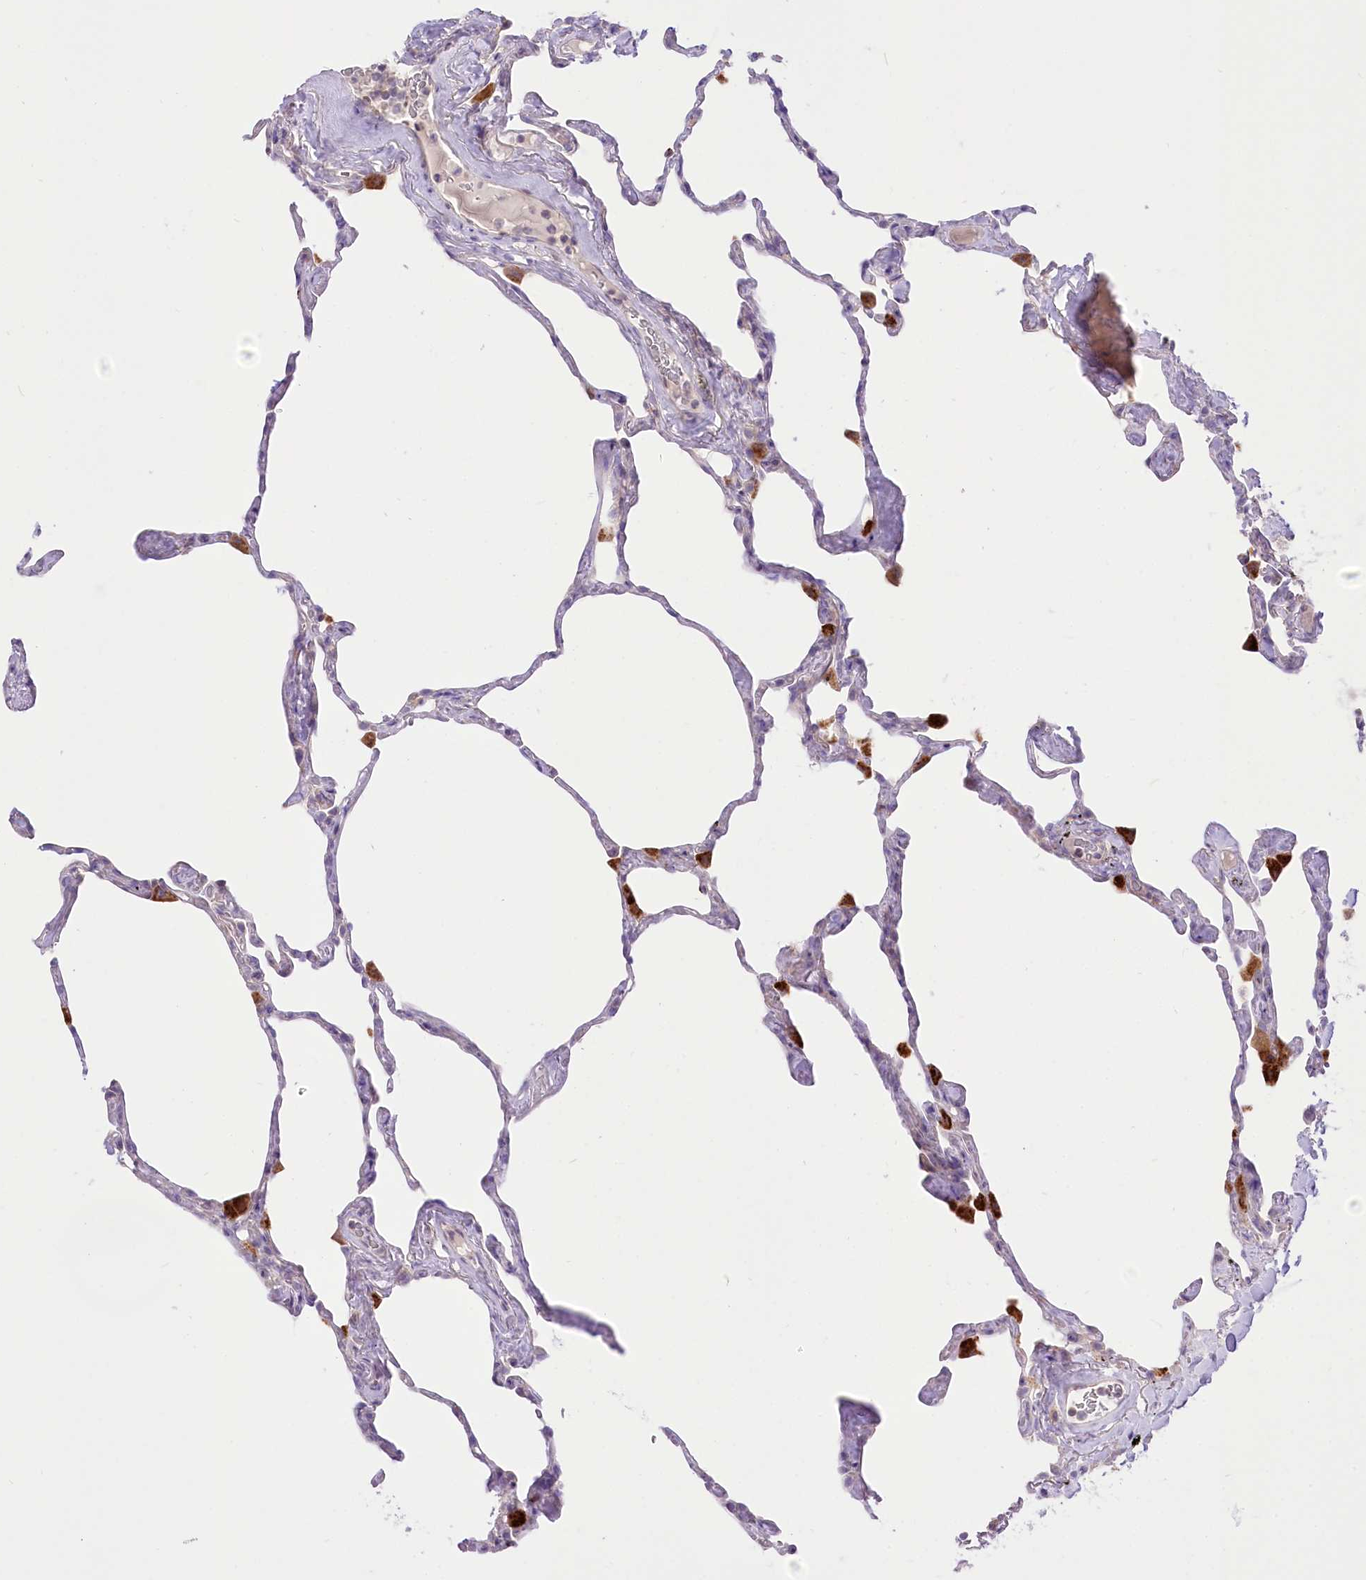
{"staining": {"intensity": "negative", "quantity": "none", "location": "none"}, "tissue": "lung", "cell_type": "Alveolar cells", "image_type": "normal", "snomed": [{"axis": "morphology", "description": "Normal tissue, NOS"}, {"axis": "topography", "description": "Lung"}], "caption": "This is an IHC histopathology image of normal human lung. There is no positivity in alveolar cells.", "gene": "HELT", "patient": {"sex": "male", "age": 65}}